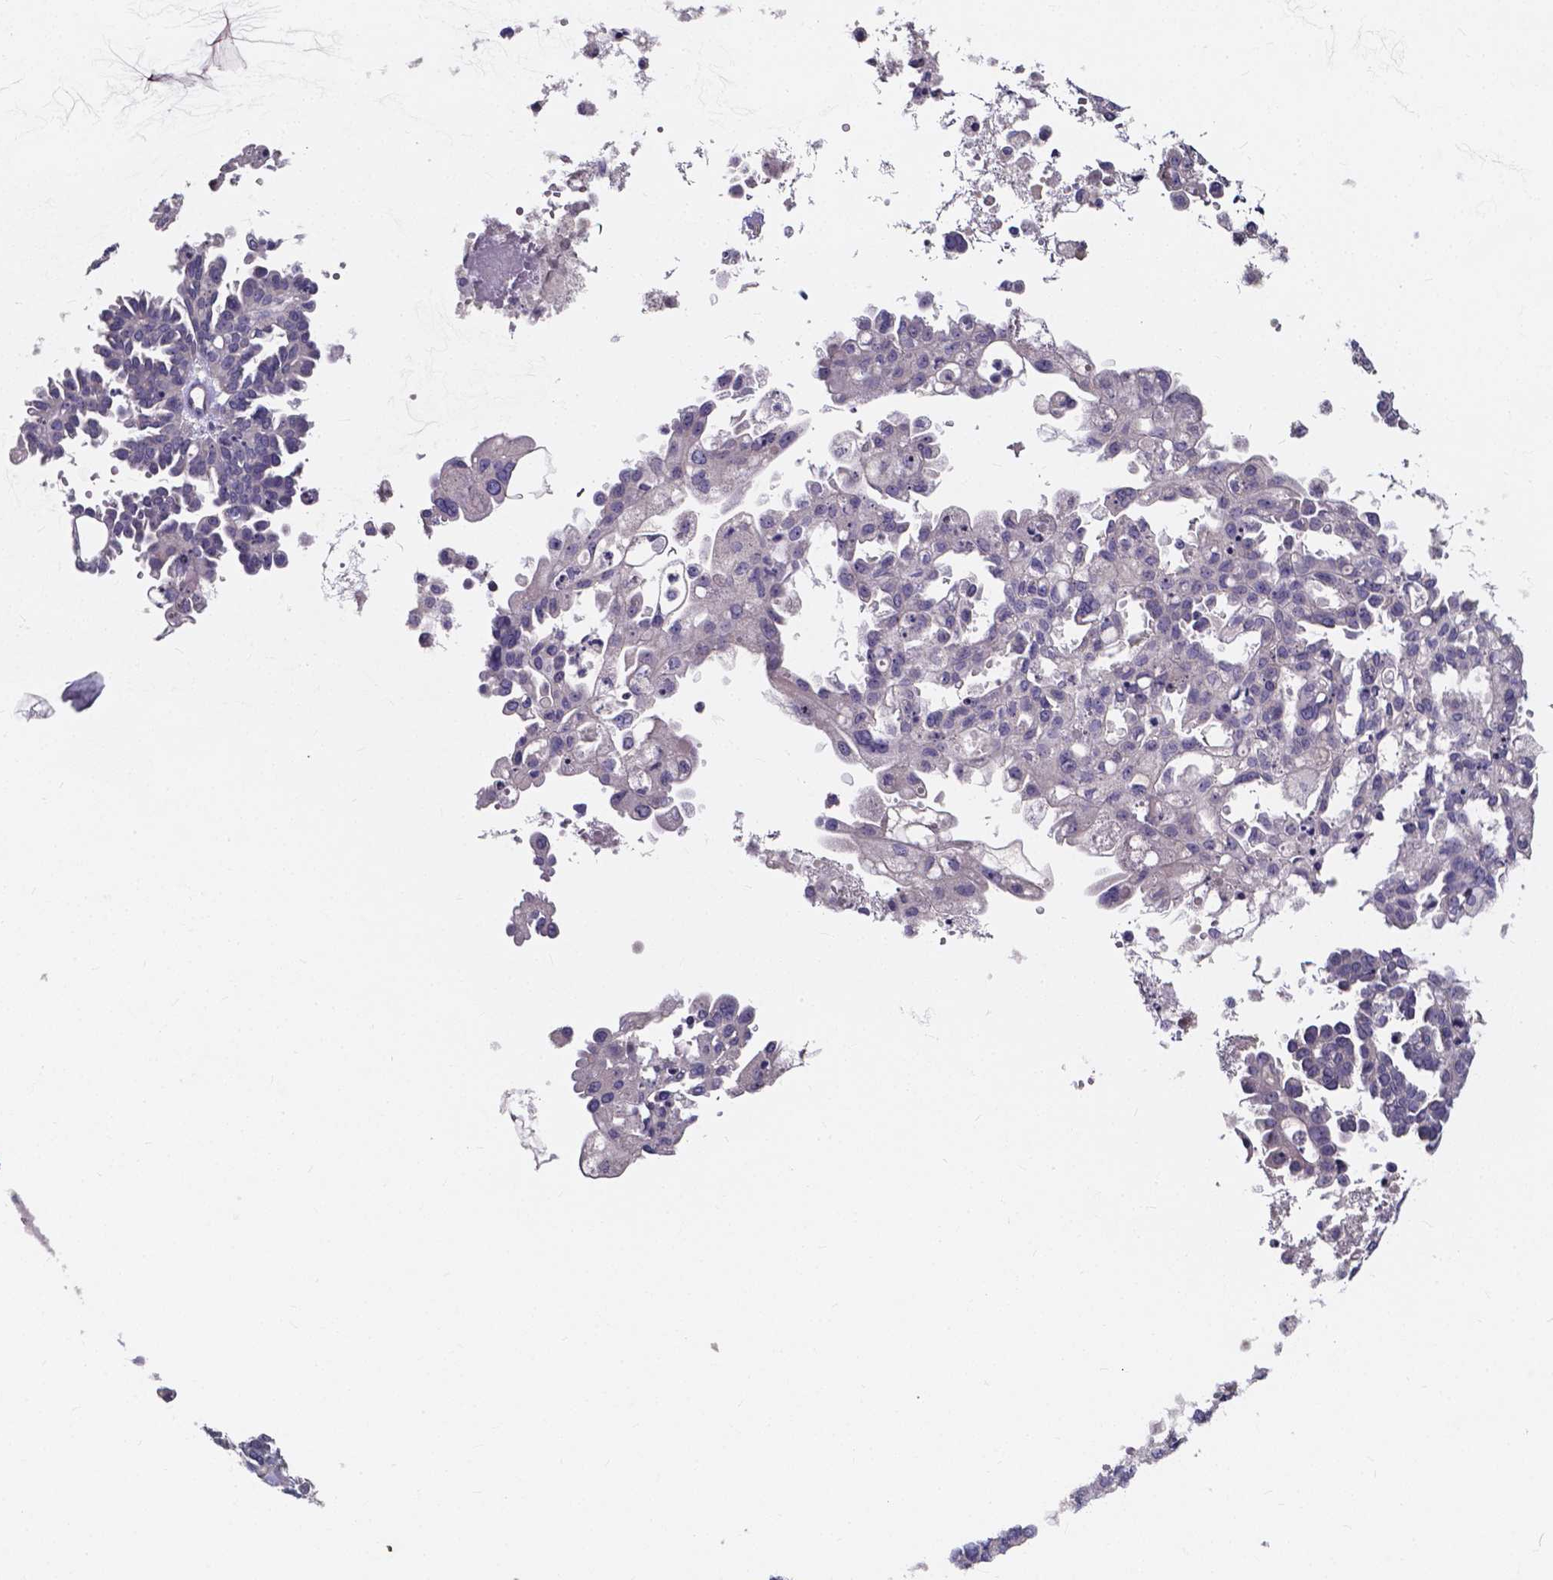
{"staining": {"intensity": "negative", "quantity": "none", "location": "none"}, "tissue": "ovarian cancer", "cell_type": "Tumor cells", "image_type": "cancer", "snomed": [{"axis": "morphology", "description": "Cystadenocarcinoma, serous, NOS"}, {"axis": "topography", "description": "Ovary"}], "caption": "Immunohistochemistry of human ovarian cancer shows no positivity in tumor cells.", "gene": "THEMIS", "patient": {"sex": "female", "age": 53}}